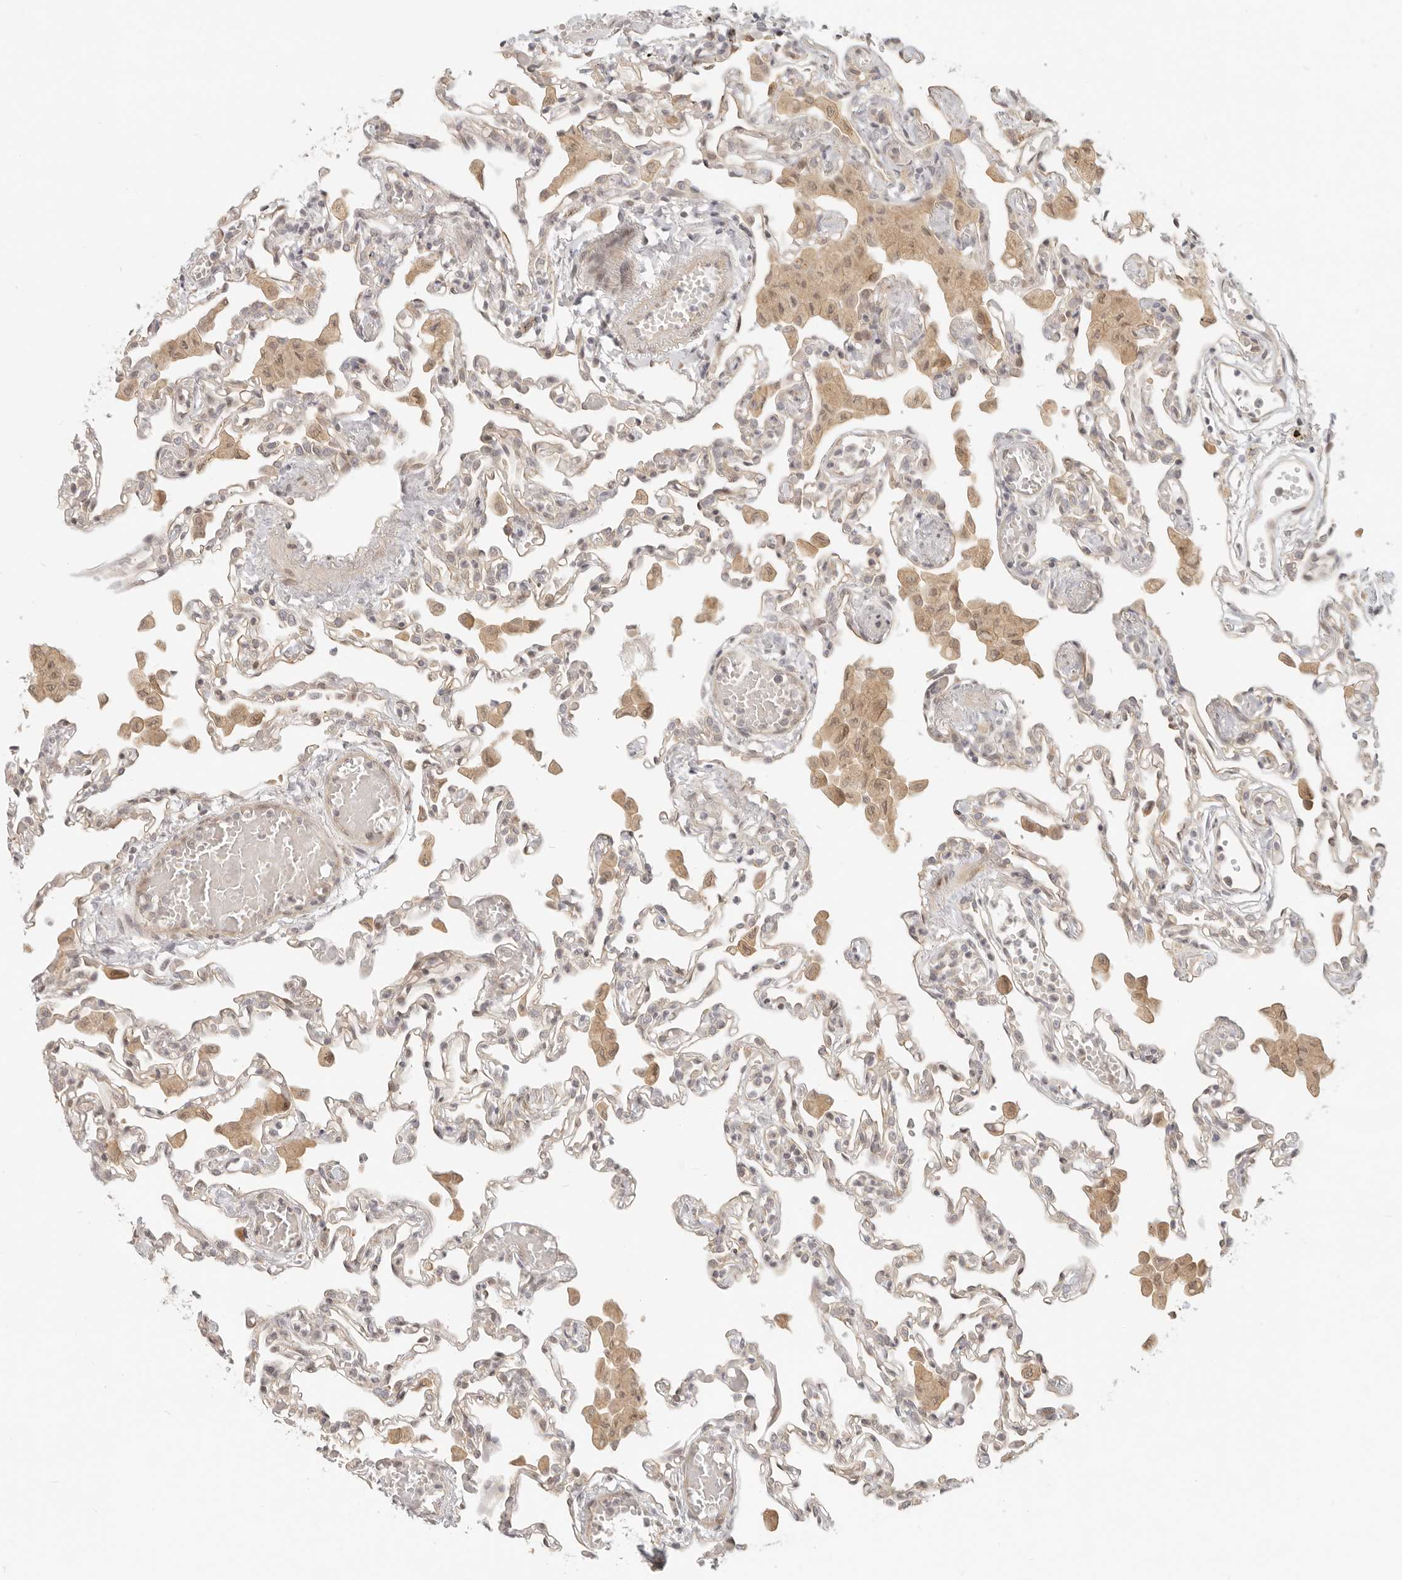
{"staining": {"intensity": "weak", "quantity": "<25%", "location": "cytoplasmic/membranous"}, "tissue": "lung", "cell_type": "Alveolar cells", "image_type": "normal", "snomed": [{"axis": "morphology", "description": "Normal tissue, NOS"}, {"axis": "topography", "description": "Bronchus"}, {"axis": "topography", "description": "Lung"}], "caption": "This is an immunohistochemistry (IHC) histopathology image of benign human lung. There is no expression in alveolar cells.", "gene": "TUFT1", "patient": {"sex": "female", "age": 49}}